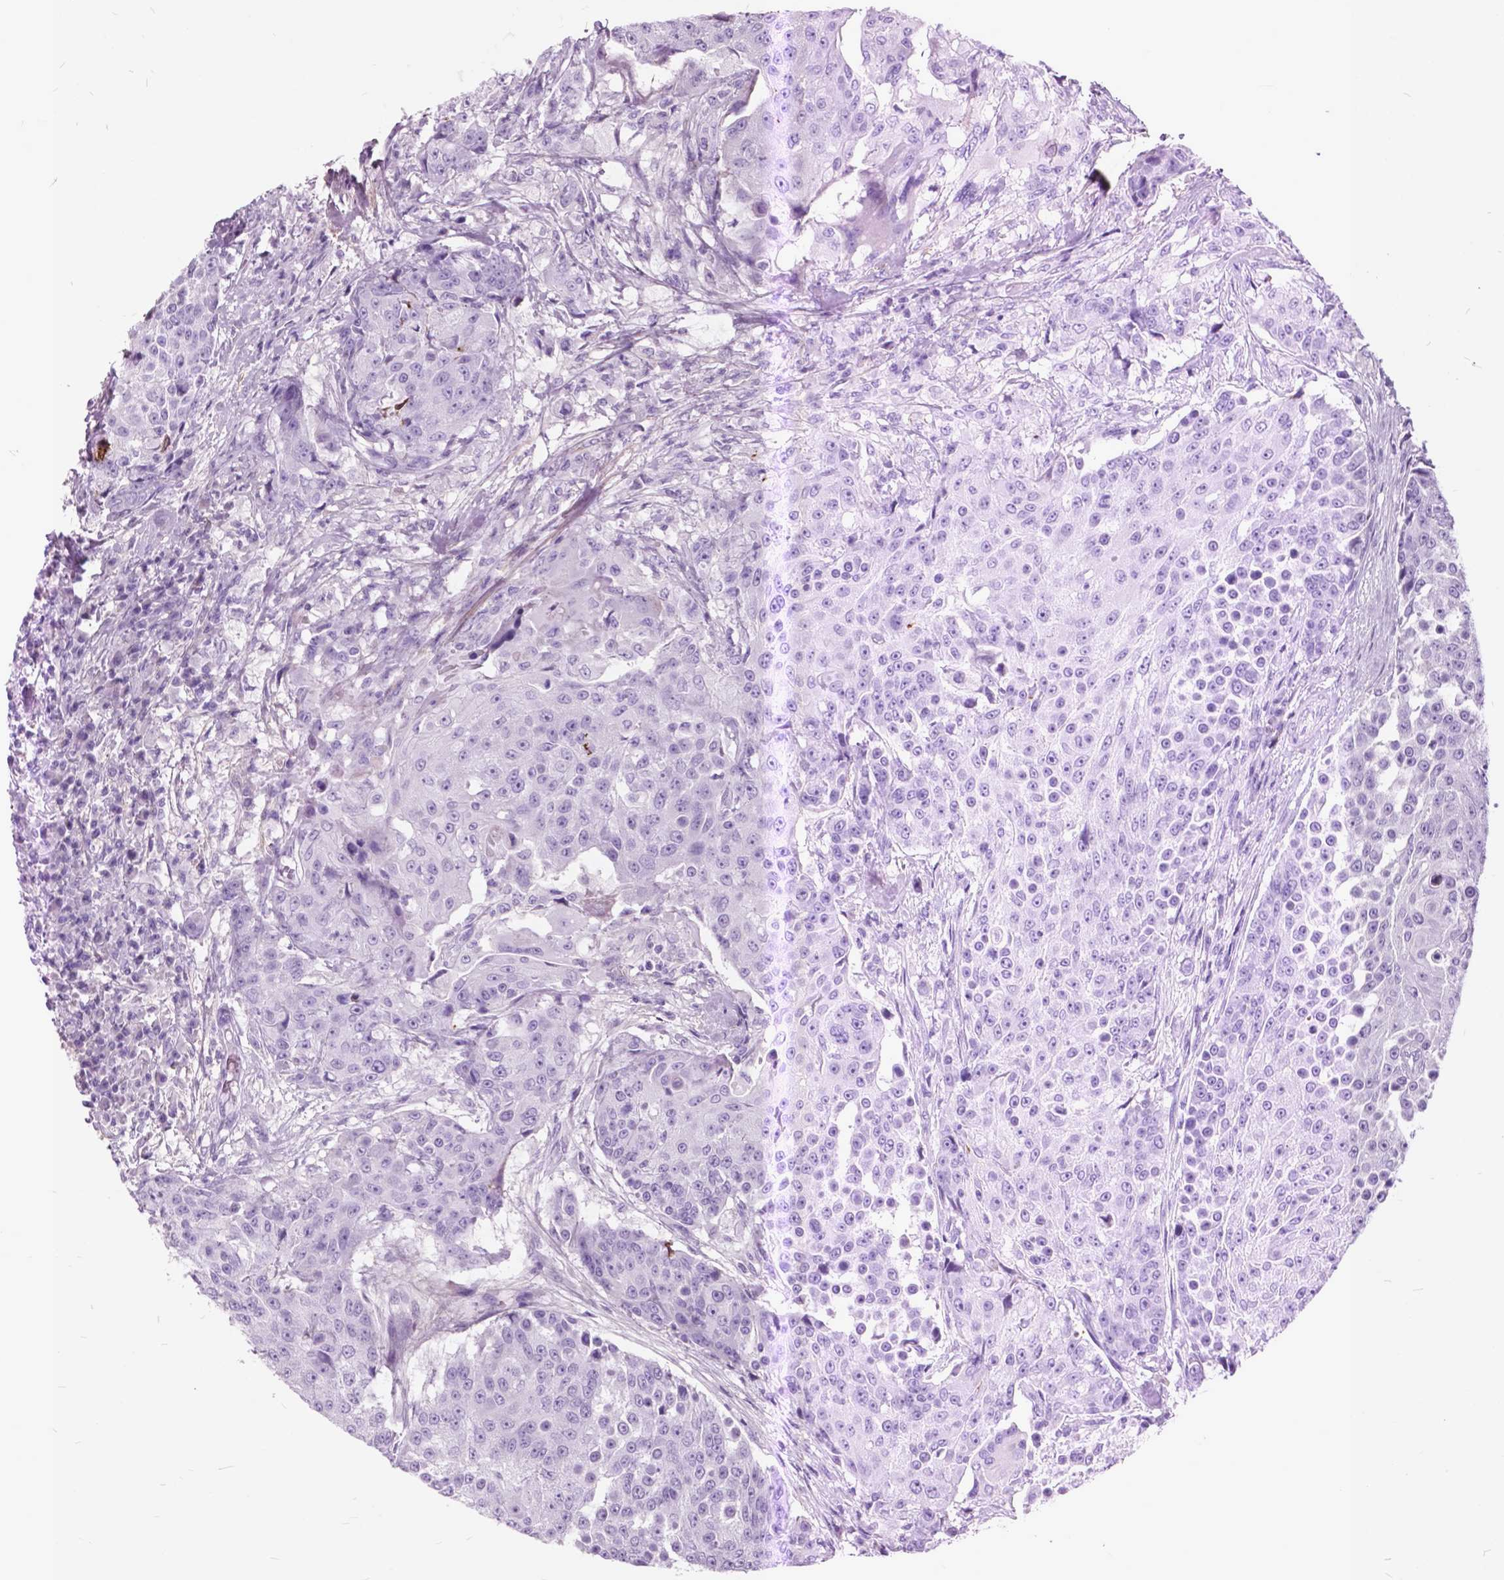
{"staining": {"intensity": "negative", "quantity": "none", "location": "none"}, "tissue": "urothelial cancer", "cell_type": "Tumor cells", "image_type": "cancer", "snomed": [{"axis": "morphology", "description": "Urothelial carcinoma, High grade"}, {"axis": "topography", "description": "Urinary bladder"}], "caption": "Immunohistochemical staining of human urothelial cancer reveals no significant staining in tumor cells.", "gene": "GDF9", "patient": {"sex": "female", "age": 63}}